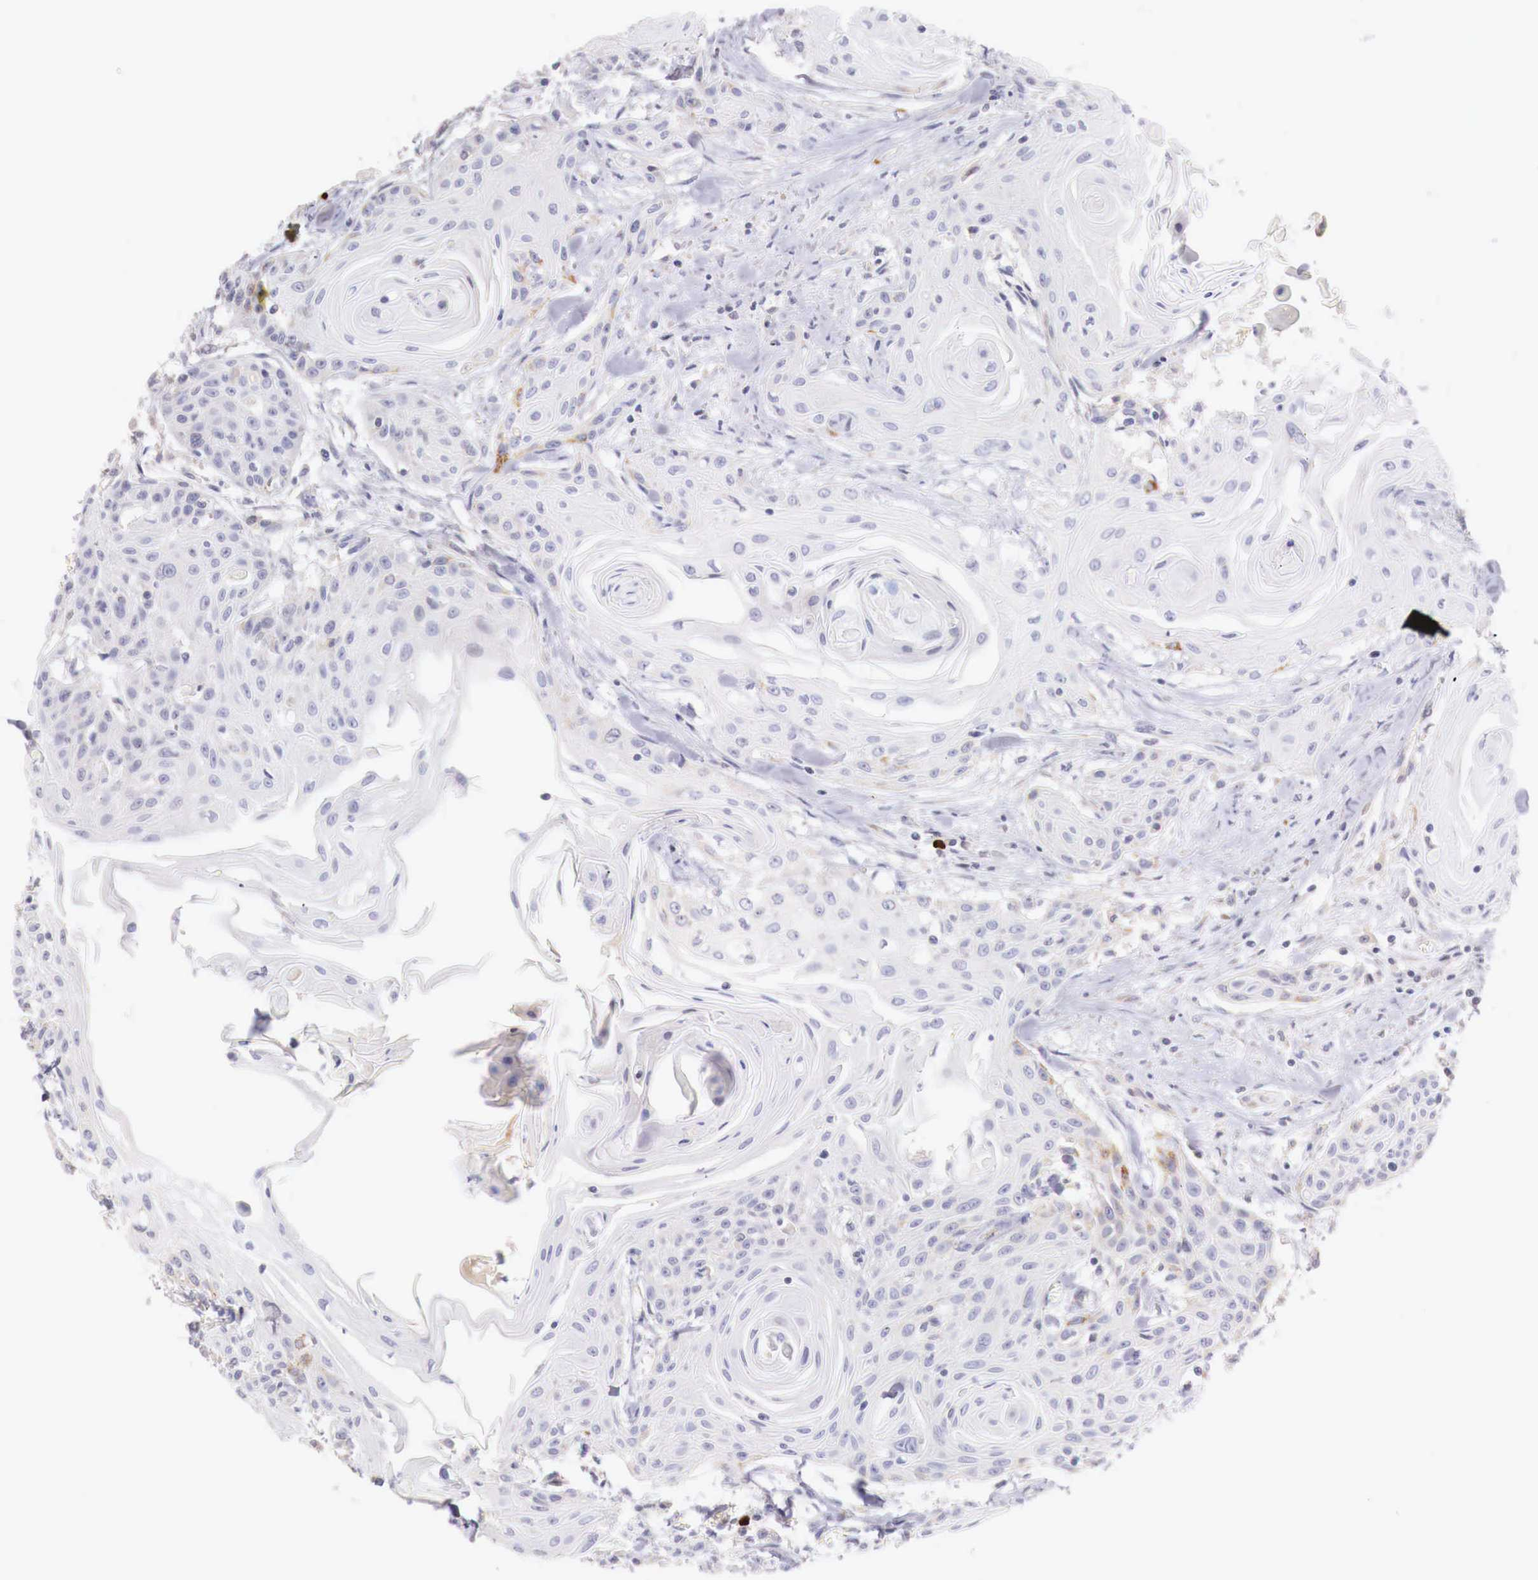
{"staining": {"intensity": "negative", "quantity": "none", "location": "none"}, "tissue": "head and neck cancer", "cell_type": "Tumor cells", "image_type": "cancer", "snomed": [{"axis": "morphology", "description": "Squamous cell carcinoma, NOS"}, {"axis": "morphology", "description": "Squamous cell carcinoma, metastatic, NOS"}, {"axis": "topography", "description": "Lymph node"}, {"axis": "topography", "description": "Salivary gland"}, {"axis": "topography", "description": "Head-Neck"}], "caption": "This image is of head and neck cancer stained with IHC to label a protein in brown with the nuclei are counter-stained blue. There is no positivity in tumor cells. (Immunohistochemistry (ihc), brightfield microscopy, high magnification).", "gene": "CLCN5", "patient": {"sex": "female", "age": 74}}